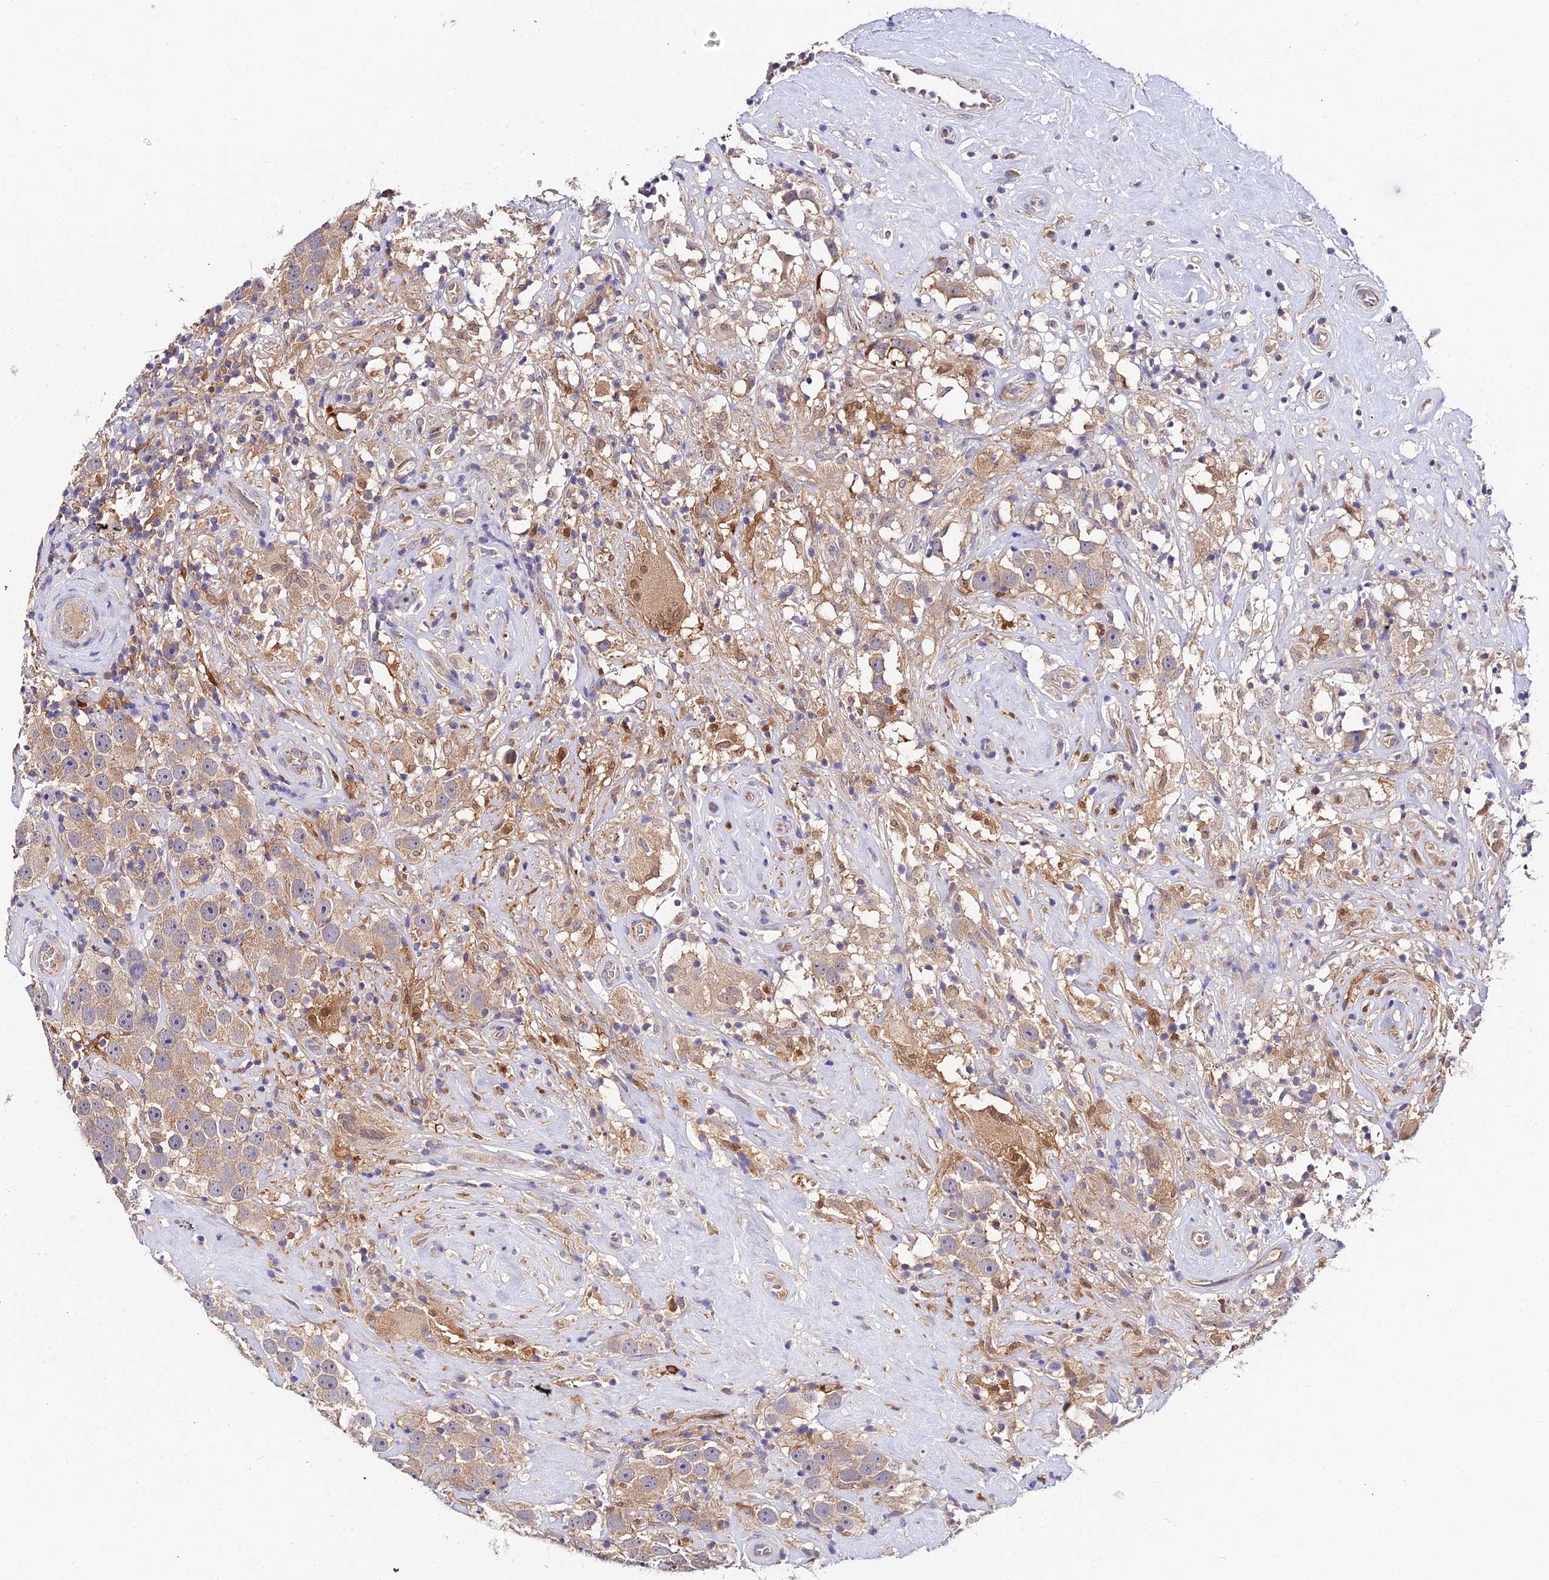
{"staining": {"intensity": "moderate", "quantity": ">75%", "location": "cytoplasmic/membranous"}, "tissue": "testis cancer", "cell_type": "Tumor cells", "image_type": "cancer", "snomed": [{"axis": "morphology", "description": "Seminoma, NOS"}, {"axis": "topography", "description": "Testis"}], "caption": "Moderate cytoplasmic/membranous positivity for a protein is present in approximately >75% of tumor cells of testis cancer (seminoma) using immunohistochemistry.", "gene": "ZBED8", "patient": {"sex": "male", "age": 49}}